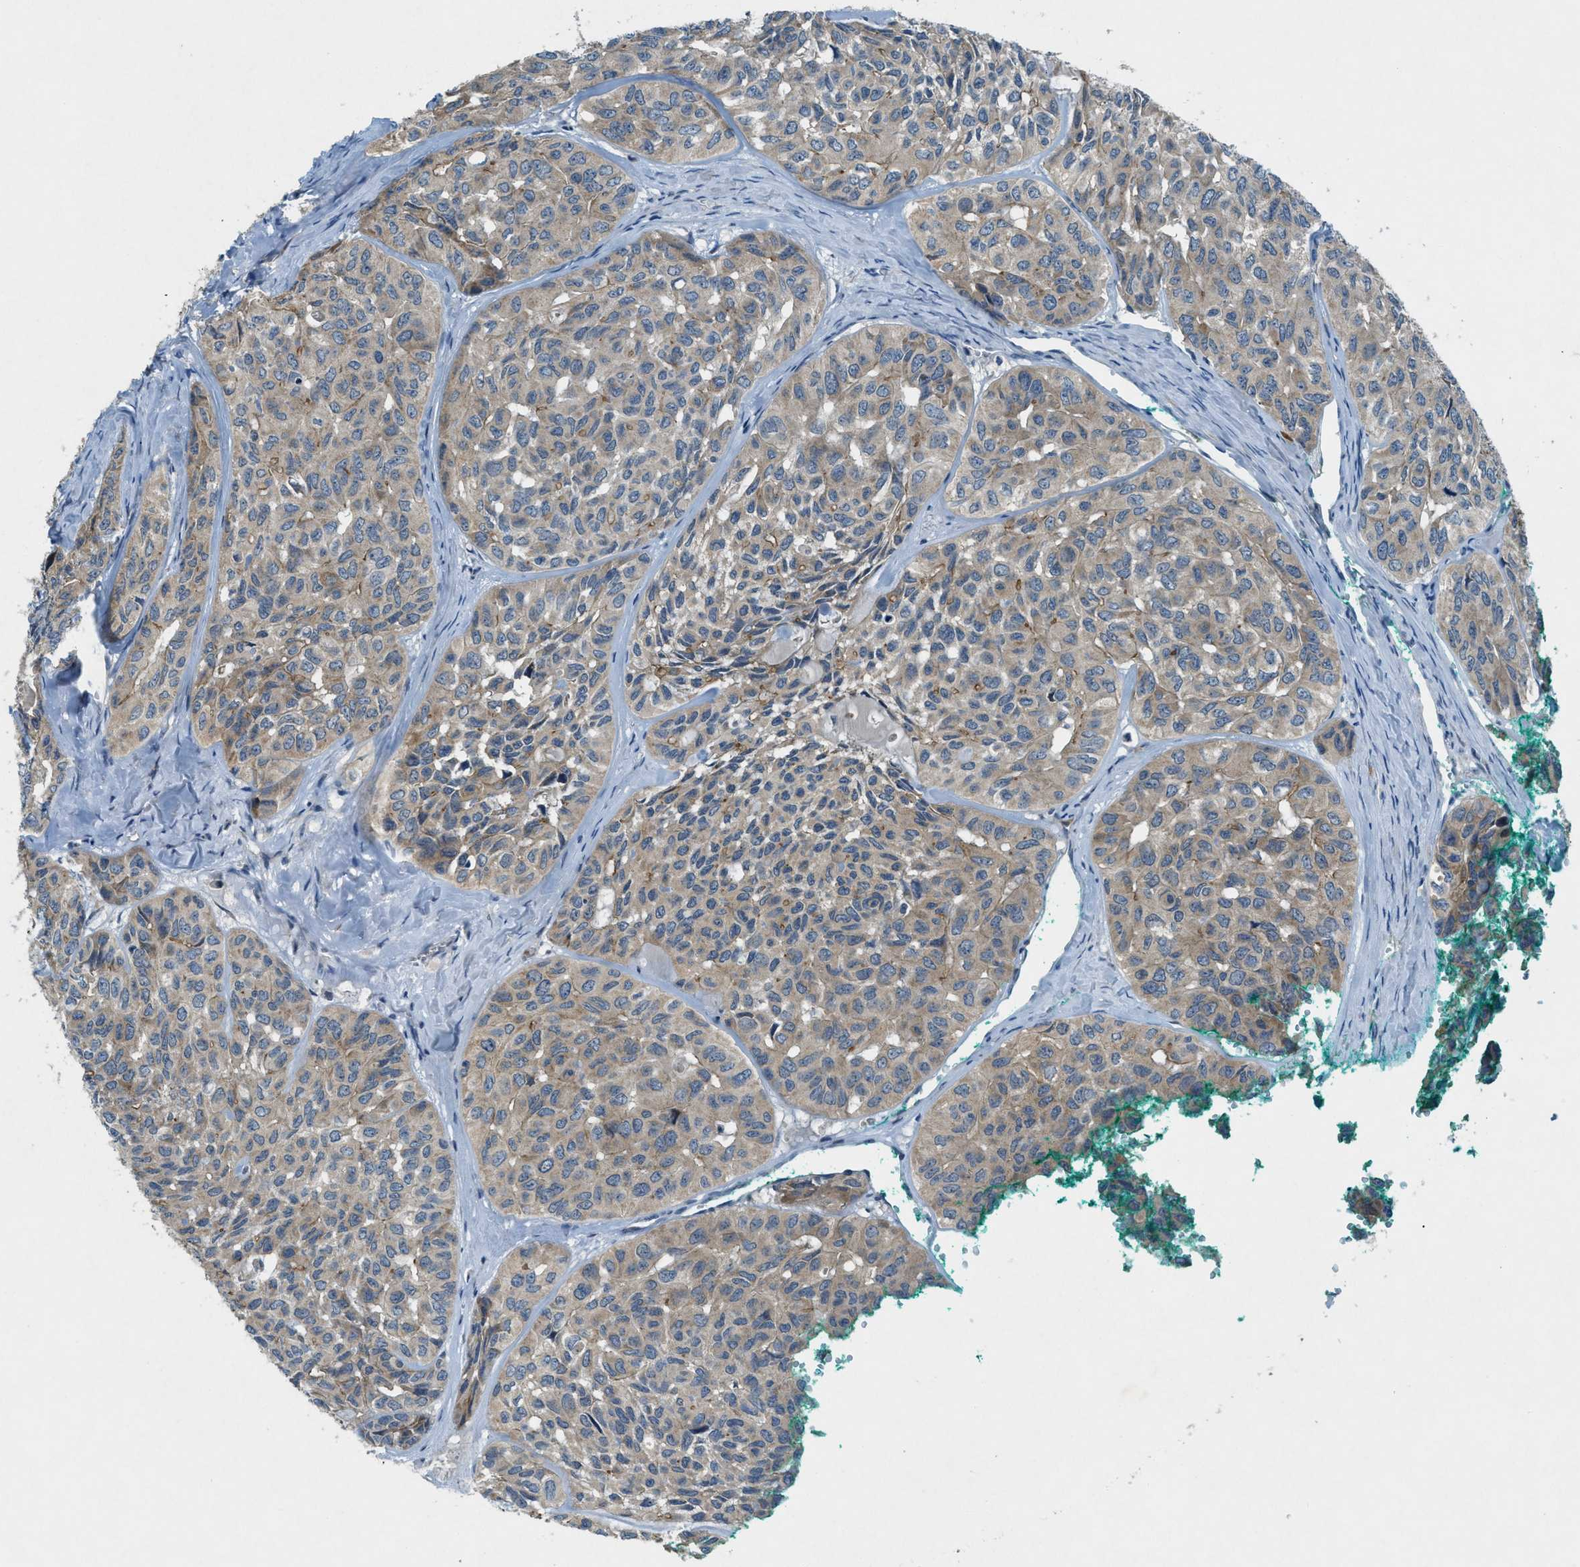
{"staining": {"intensity": "weak", "quantity": "25%-75%", "location": "cytoplasmic/membranous"}, "tissue": "head and neck cancer", "cell_type": "Tumor cells", "image_type": "cancer", "snomed": [{"axis": "morphology", "description": "Adenocarcinoma, NOS"}, {"axis": "topography", "description": "Salivary gland, NOS"}, {"axis": "topography", "description": "Head-Neck"}], "caption": "Head and neck cancer stained with DAB (3,3'-diaminobenzidine) immunohistochemistry (IHC) exhibits low levels of weak cytoplasmic/membranous staining in approximately 25%-75% of tumor cells.", "gene": "SNX14", "patient": {"sex": "female", "age": 76}}